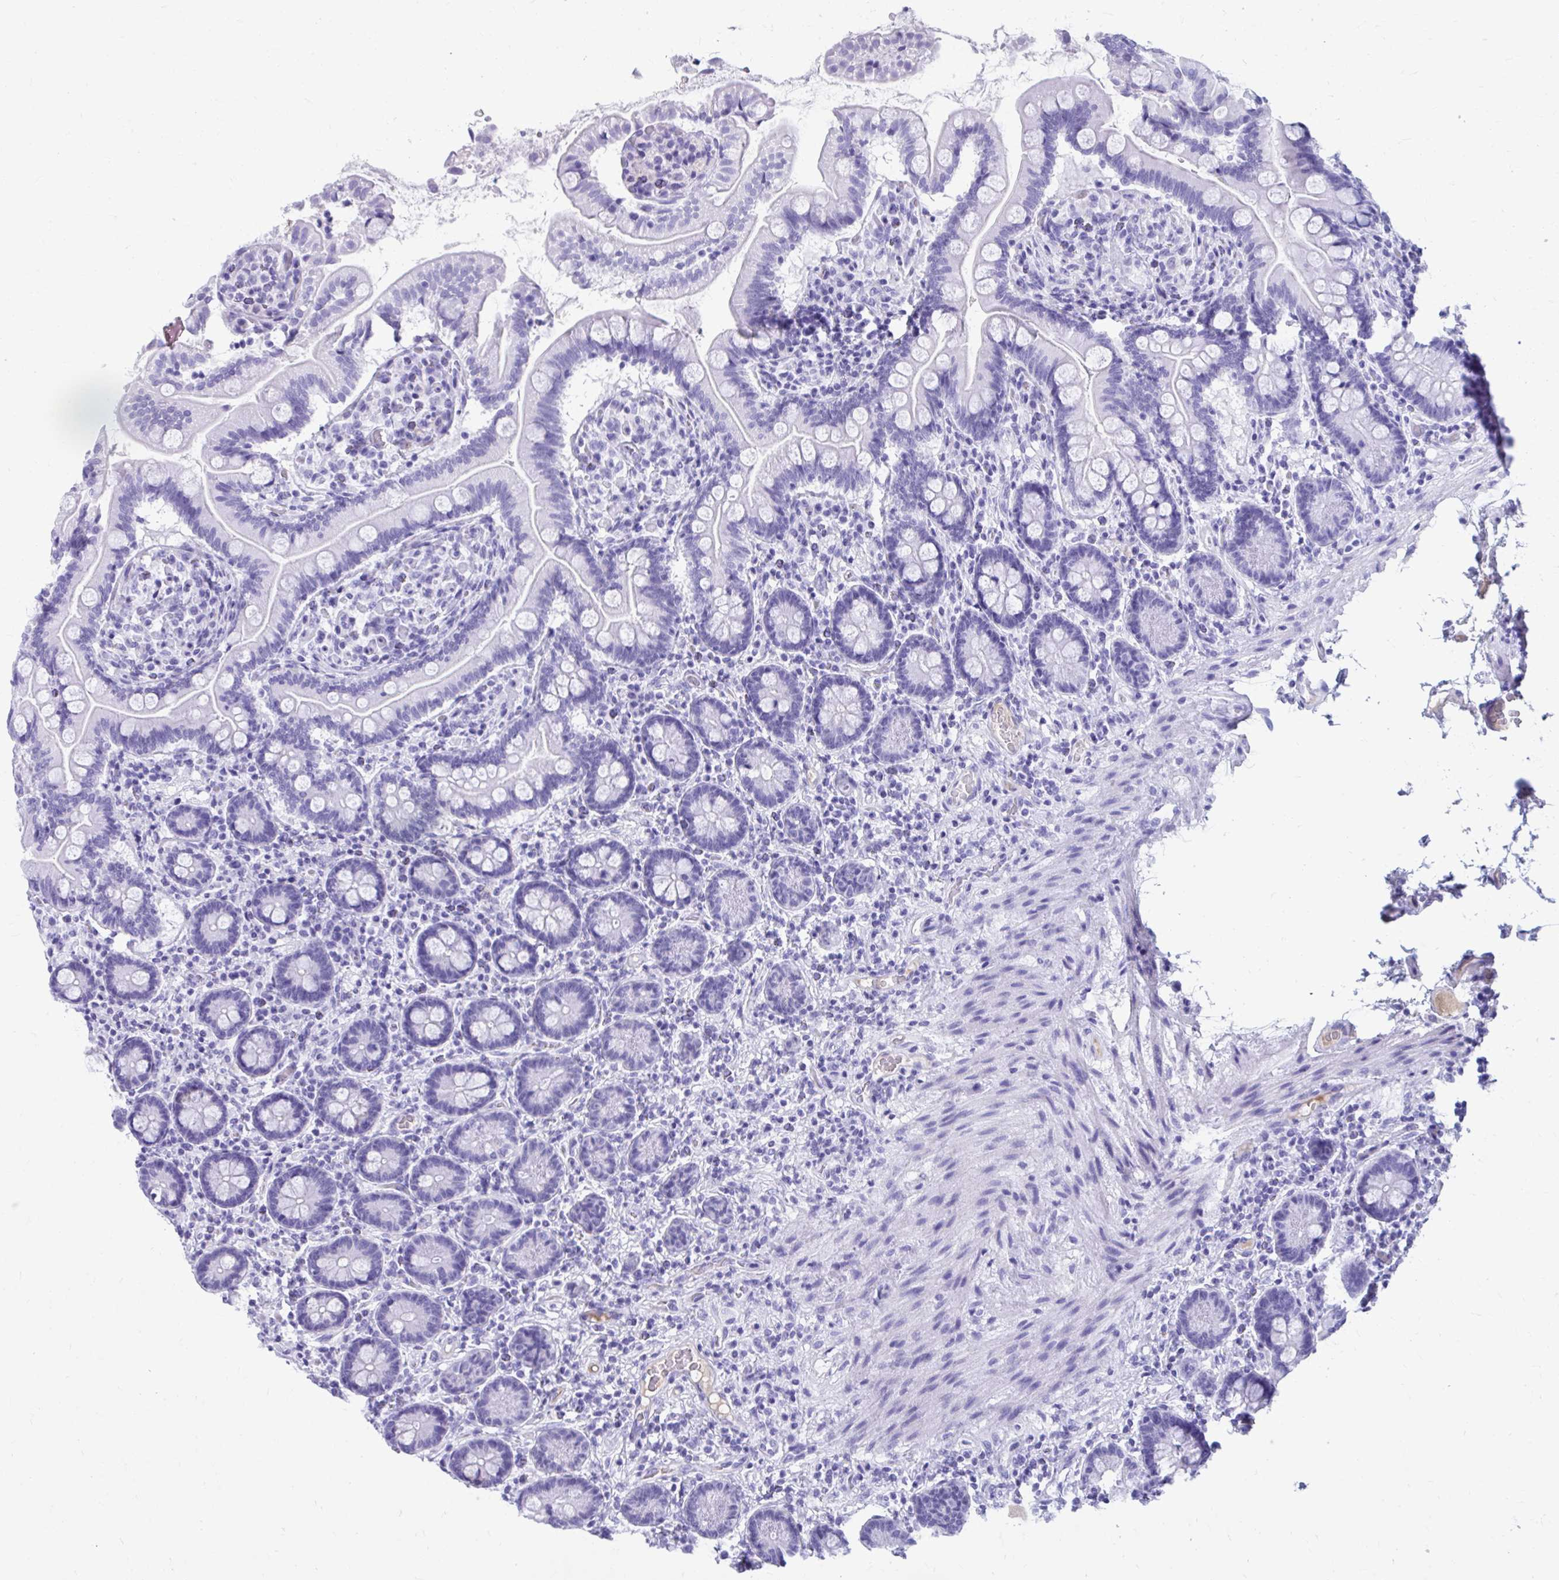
{"staining": {"intensity": "negative", "quantity": "none", "location": "none"}, "tissue": "small intestine", "cell_type": "Glandular cells", "image_type": "normal", "snomed": [{"axis": "morphology", "description": "Normal tissue, NOS"}, {"axis": "topography", "description": "Small intestine"}], "caption": "This micrograph is of normal small intestine stained with IHC to label a protein in brown with the nuclei are counter-stained blue. There is no positivity in glandular cells.", "gene": "SMIM9", "patient": {"sex": "female", "age": 64}}